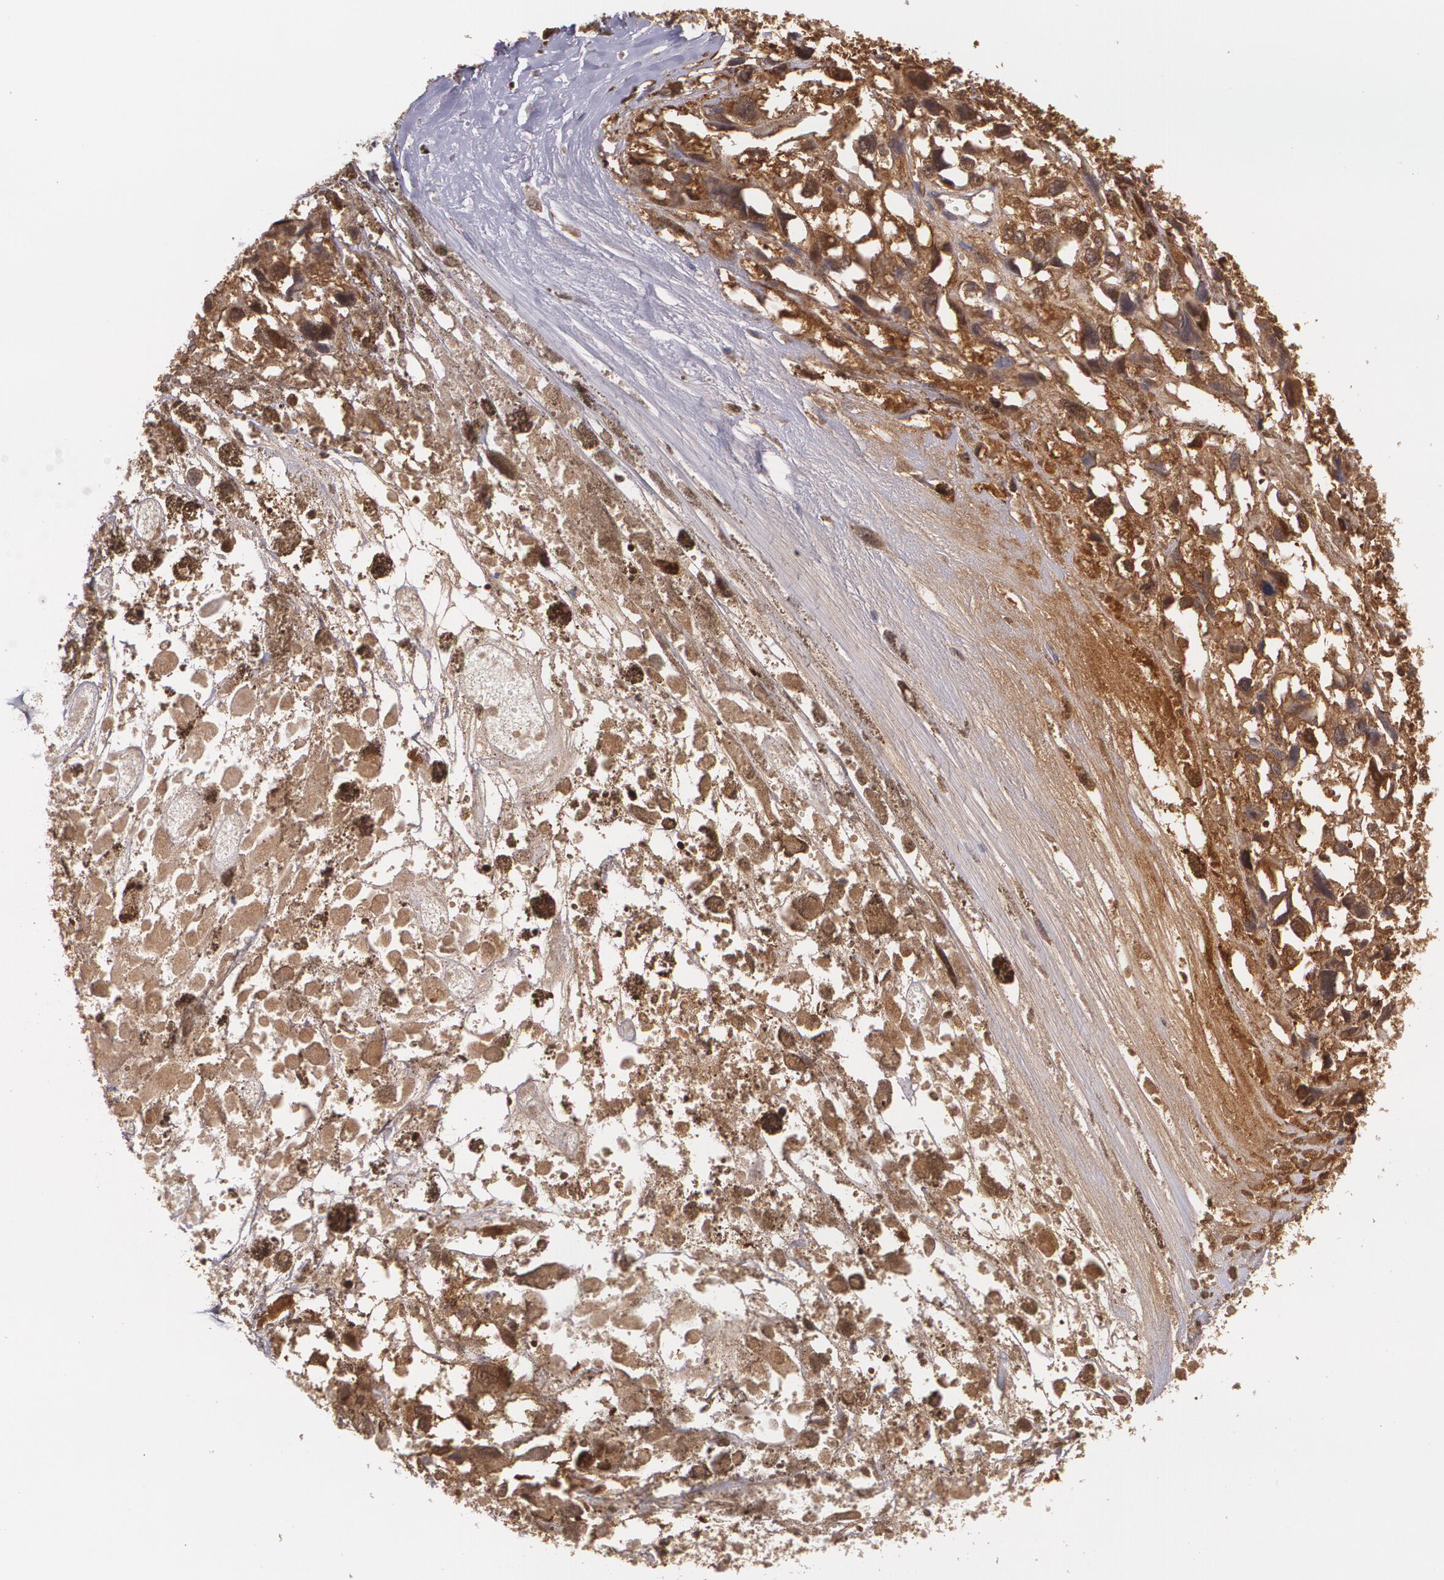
{"staining": {"intensity": "strong", "quantity": ">75%", "location": "cytoplasmic/membranous"}, "tissue": "melanoma", "cell_type": "Tumor cells", "image_type": "cancer", "snomed": [{"axis": "morphology", "description": "Malignant melanoma, Metastatic site"}, {"axis": "topography", "description": "Lymph node"}], "caption": "Immunohistochemical staining of malignant melanoma (metastatic site) demonstrates high levels of strong cytoplasmic/membranous protein staining in approximately >75% of tumor cells.", "gene": "HSPH1", "patient": {"sex": "male", "age": 59}}